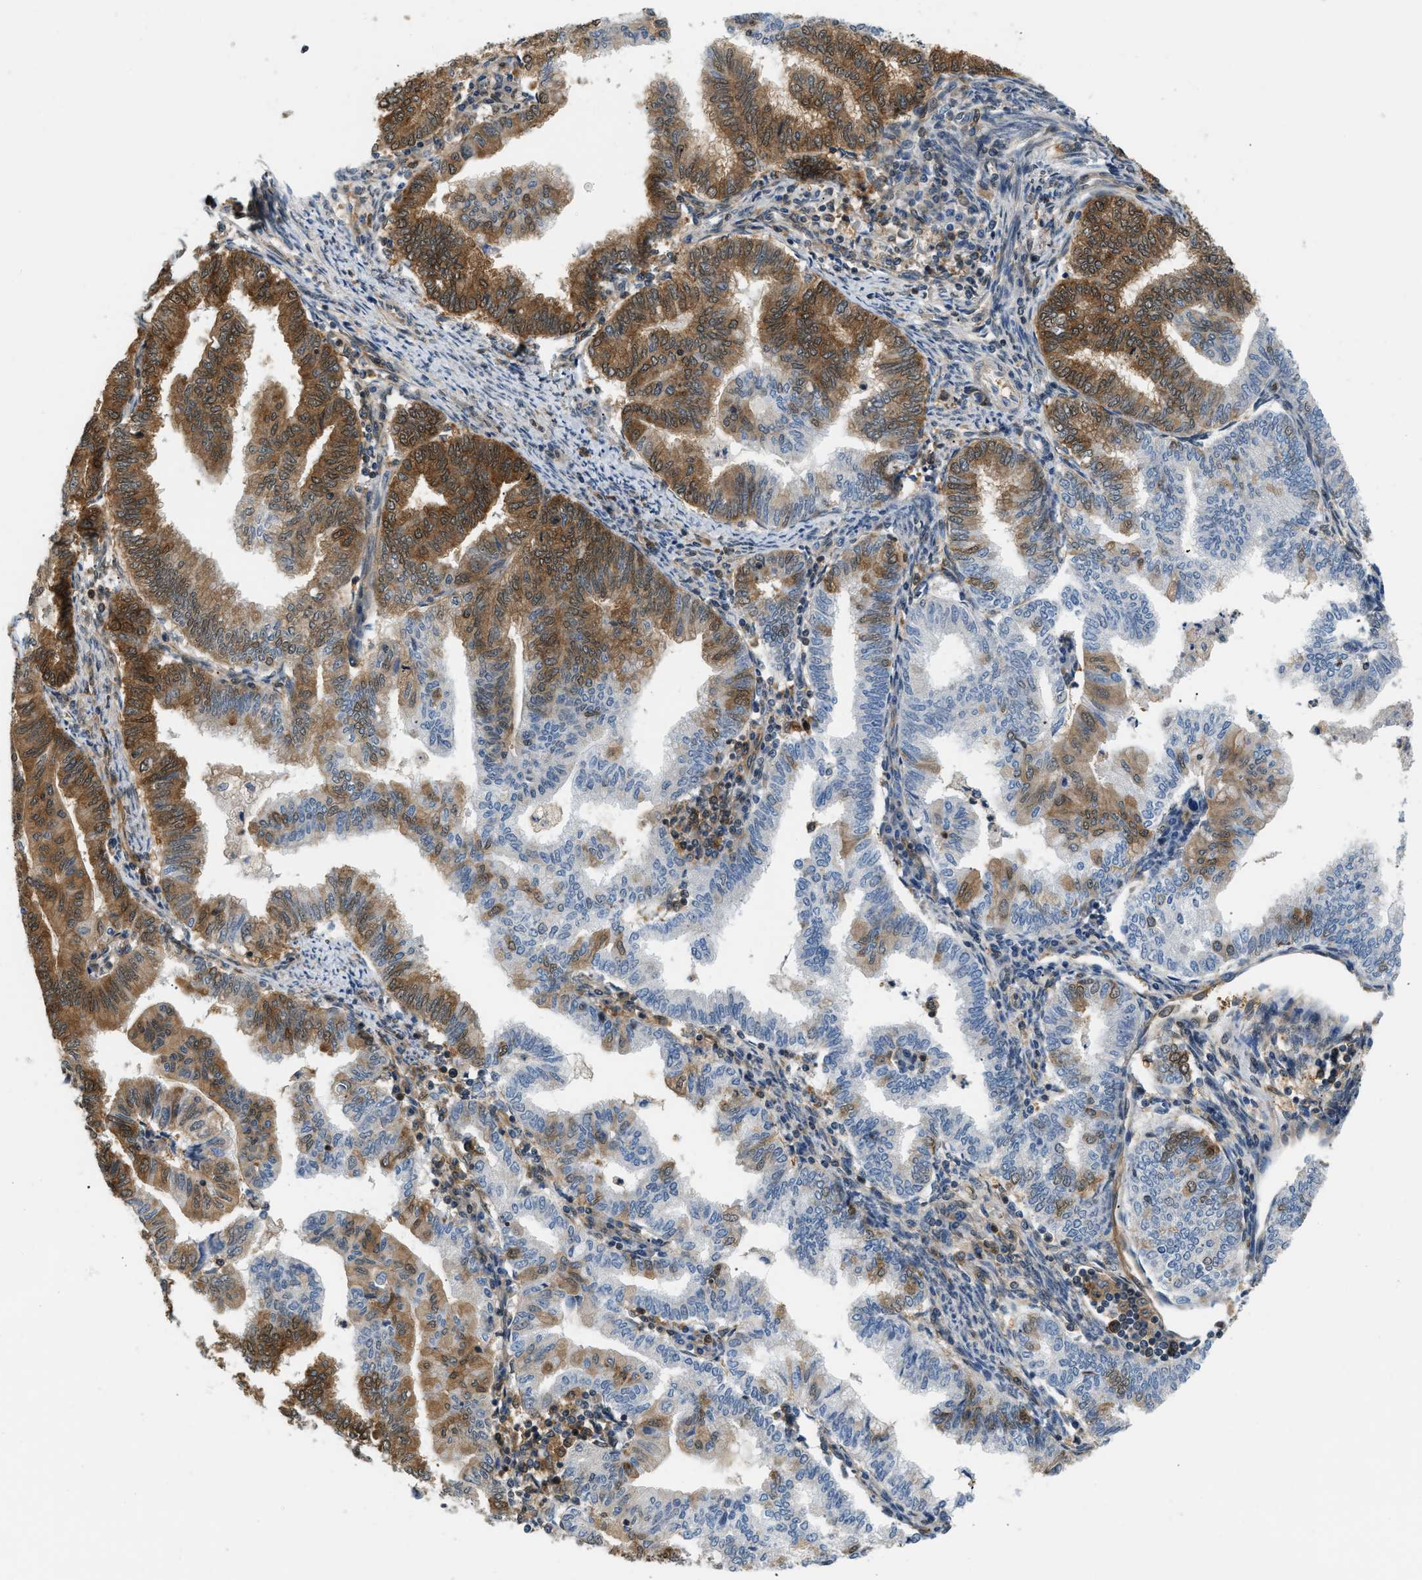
{"staining": {"intensity": "moderate", "quantity": "25%-75%", "location": "cytoplasmic/membranous,nuclear"}, "tissue": "endometrial cancer", "cell_type": "Tumor cells", "image_type": "cancer", "snomed": [{"axis": "morphology", "description": "Polyp, NOS"}, {"axis": "morphology", "description": "Adenocarcinoma, NOS"}, {"axis": "morphology", "description": "Adenoma, NOS"}, {"axis": "topography", "description": "Endometrium"}], "caption": "This micrograph reveals endometrial cancer (polyp) stained with immunohistochemistry (IHC) to label a protein in brown. The cytoplasmic/membranous and nuclear of tumor cells show moderate positivity for the protein. Nuclei are counter-stained blue.", "gene": "EIF4EBP2", "patient": {"sex": "female", "age": 79}}